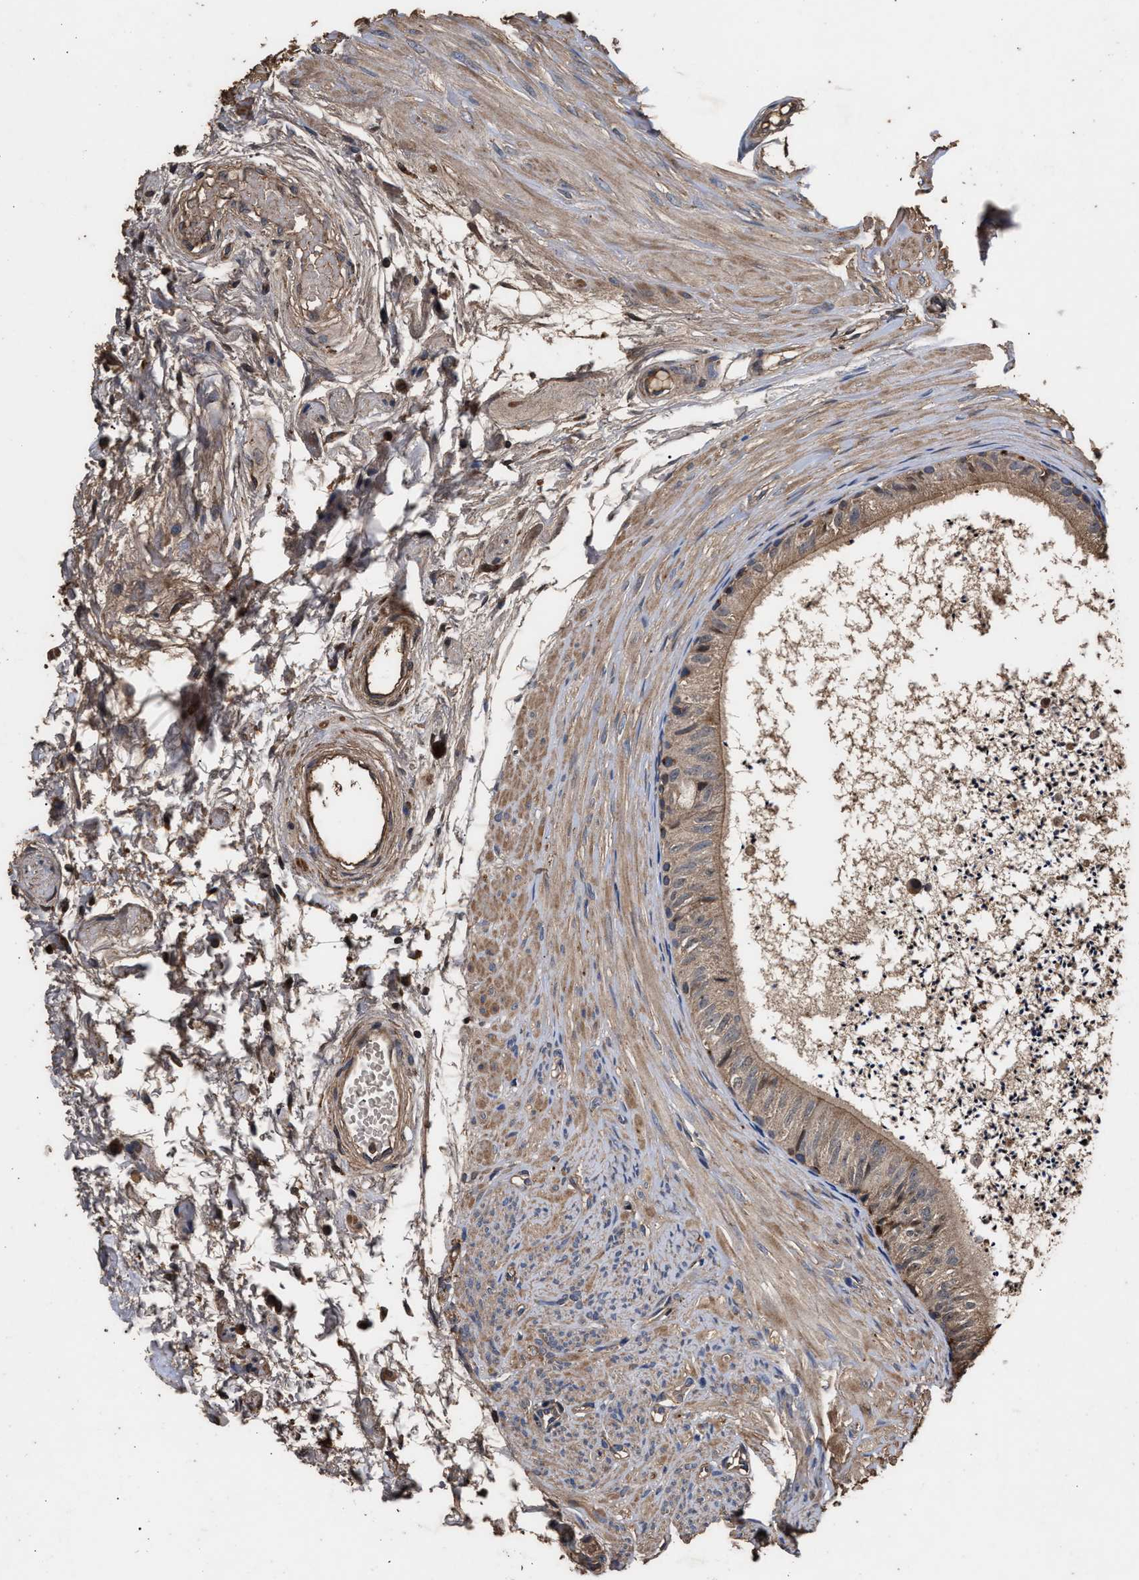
{"staining": {"intensity": "moderate", "quantity": ">75%", "location": "cytoplasmic/membranous"}, "tissue": "epididymis", "cell_type": "Glandular cells", "image_type": "normal", "snomed": [{"axis": "morphology", "description": "Normal tissue, NOS"}, {"axis": "topography", "description": "Epididymis"}], "caption": "Immunohistochemical staining of normal epididymis demonstrates >75% levels of moderate cytoplasmic/membranous protein positivity in approximately >75% of glandular cells. The staining was performed using DAB (3,3'-diaminobenzidine), with brown indicating positive protein expression. Nuclei are stained blue with hematoxylin.", "gene": "ENSG00000286112", "patient": {"sex": "male", "age": 56}}